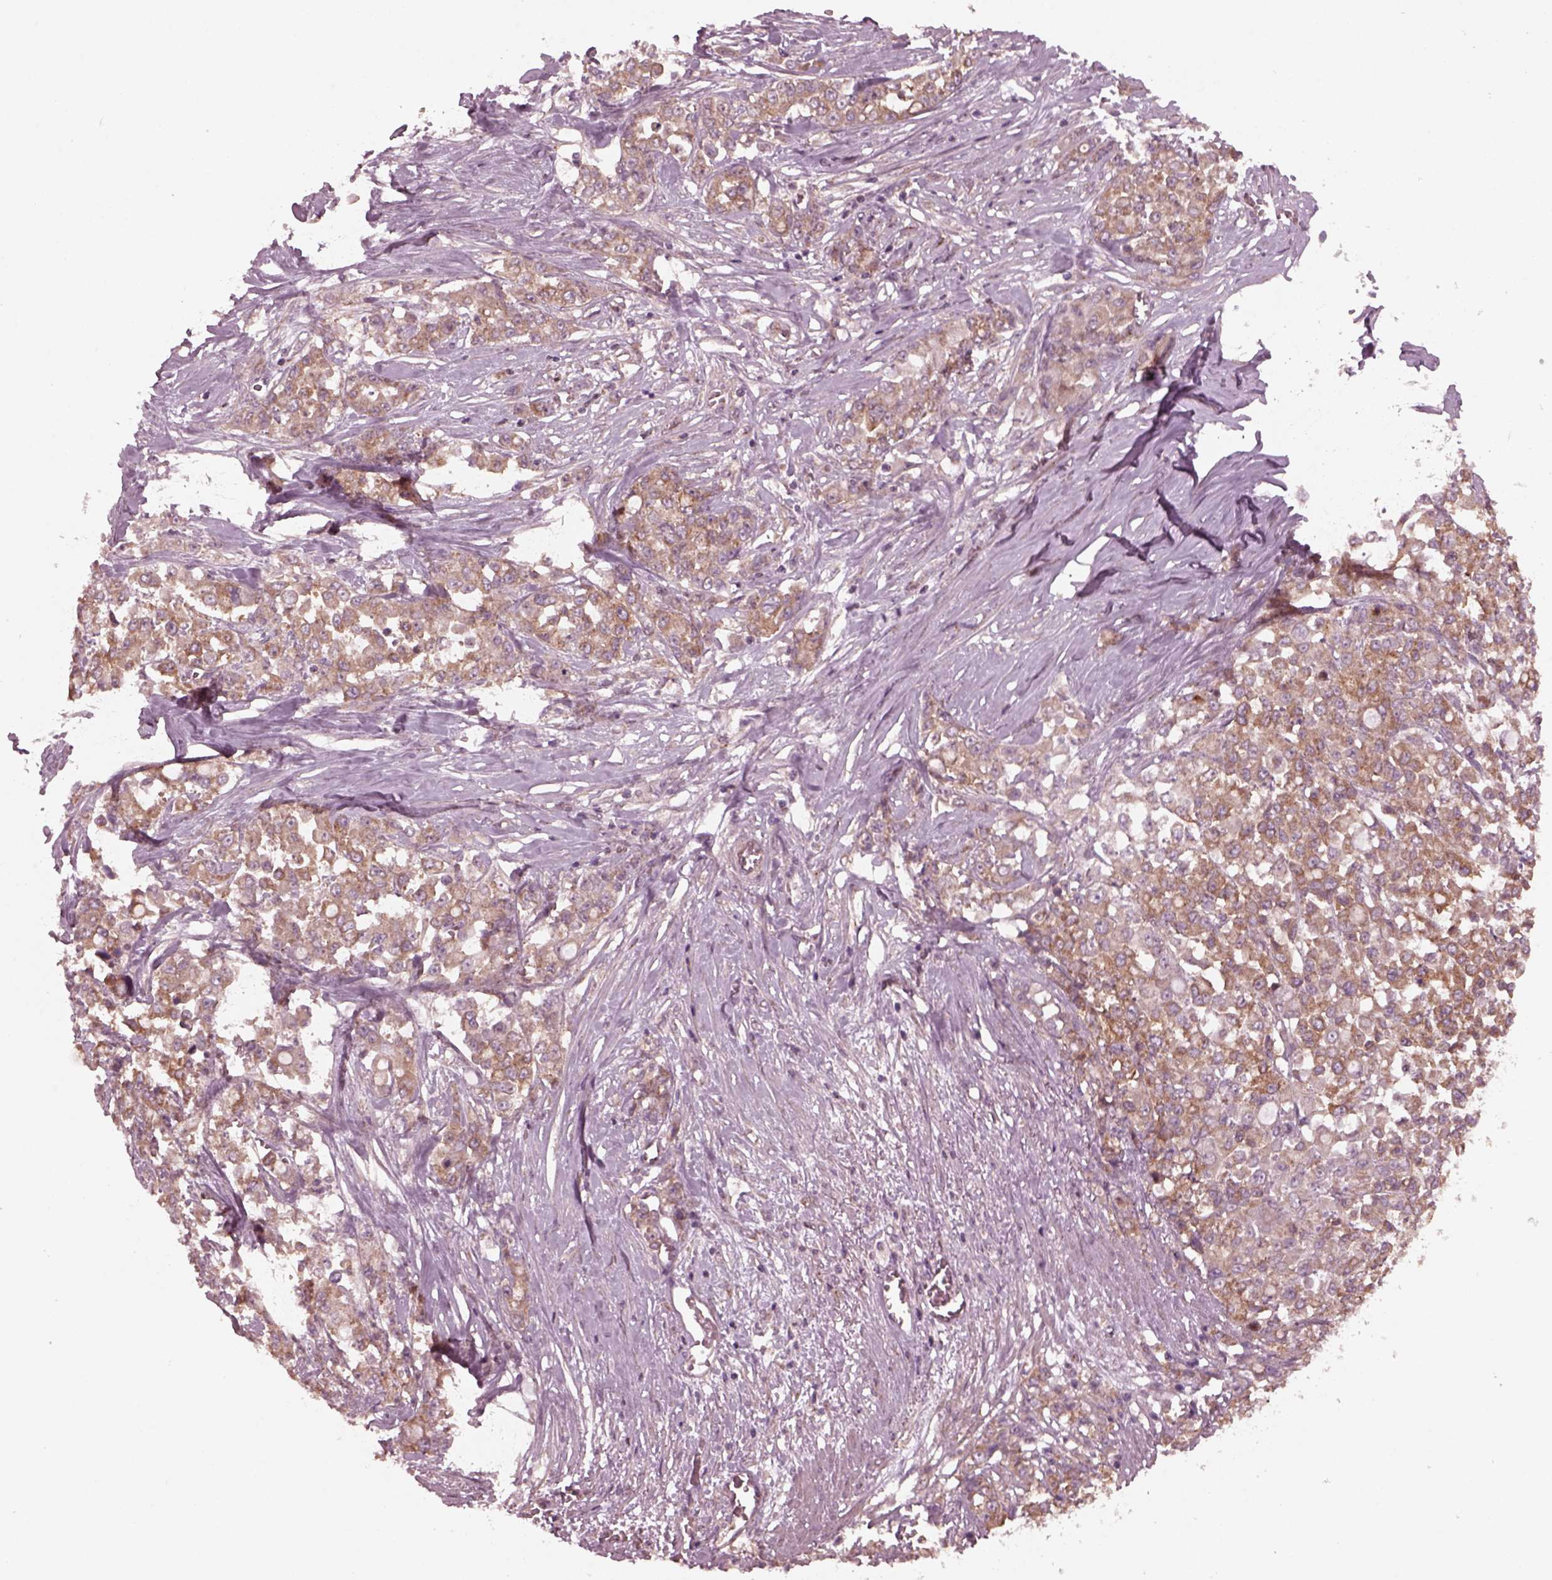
{"staining": {"intensity": "moderate", "quantity": ">75%", "location": "cytoplasmic/membranous"}, "tissue": "stomach cancer", "cell_type": "Tumor cells", "image_type": "cancer", "snomed": [{"axis": "morphology", "description": "Adenocarcinoma, NOS"}, {"axis": "topography", "description": "Stomach"}], "caption": "Immunohistochemical staining of stomach adenocarcinoma demonstrates medium levels of moderate cytoplasmic/membranous expression in about >75% of tumor cells.", "gene": "TUBG1", "patient": {"sex": "female", "age": 76}}